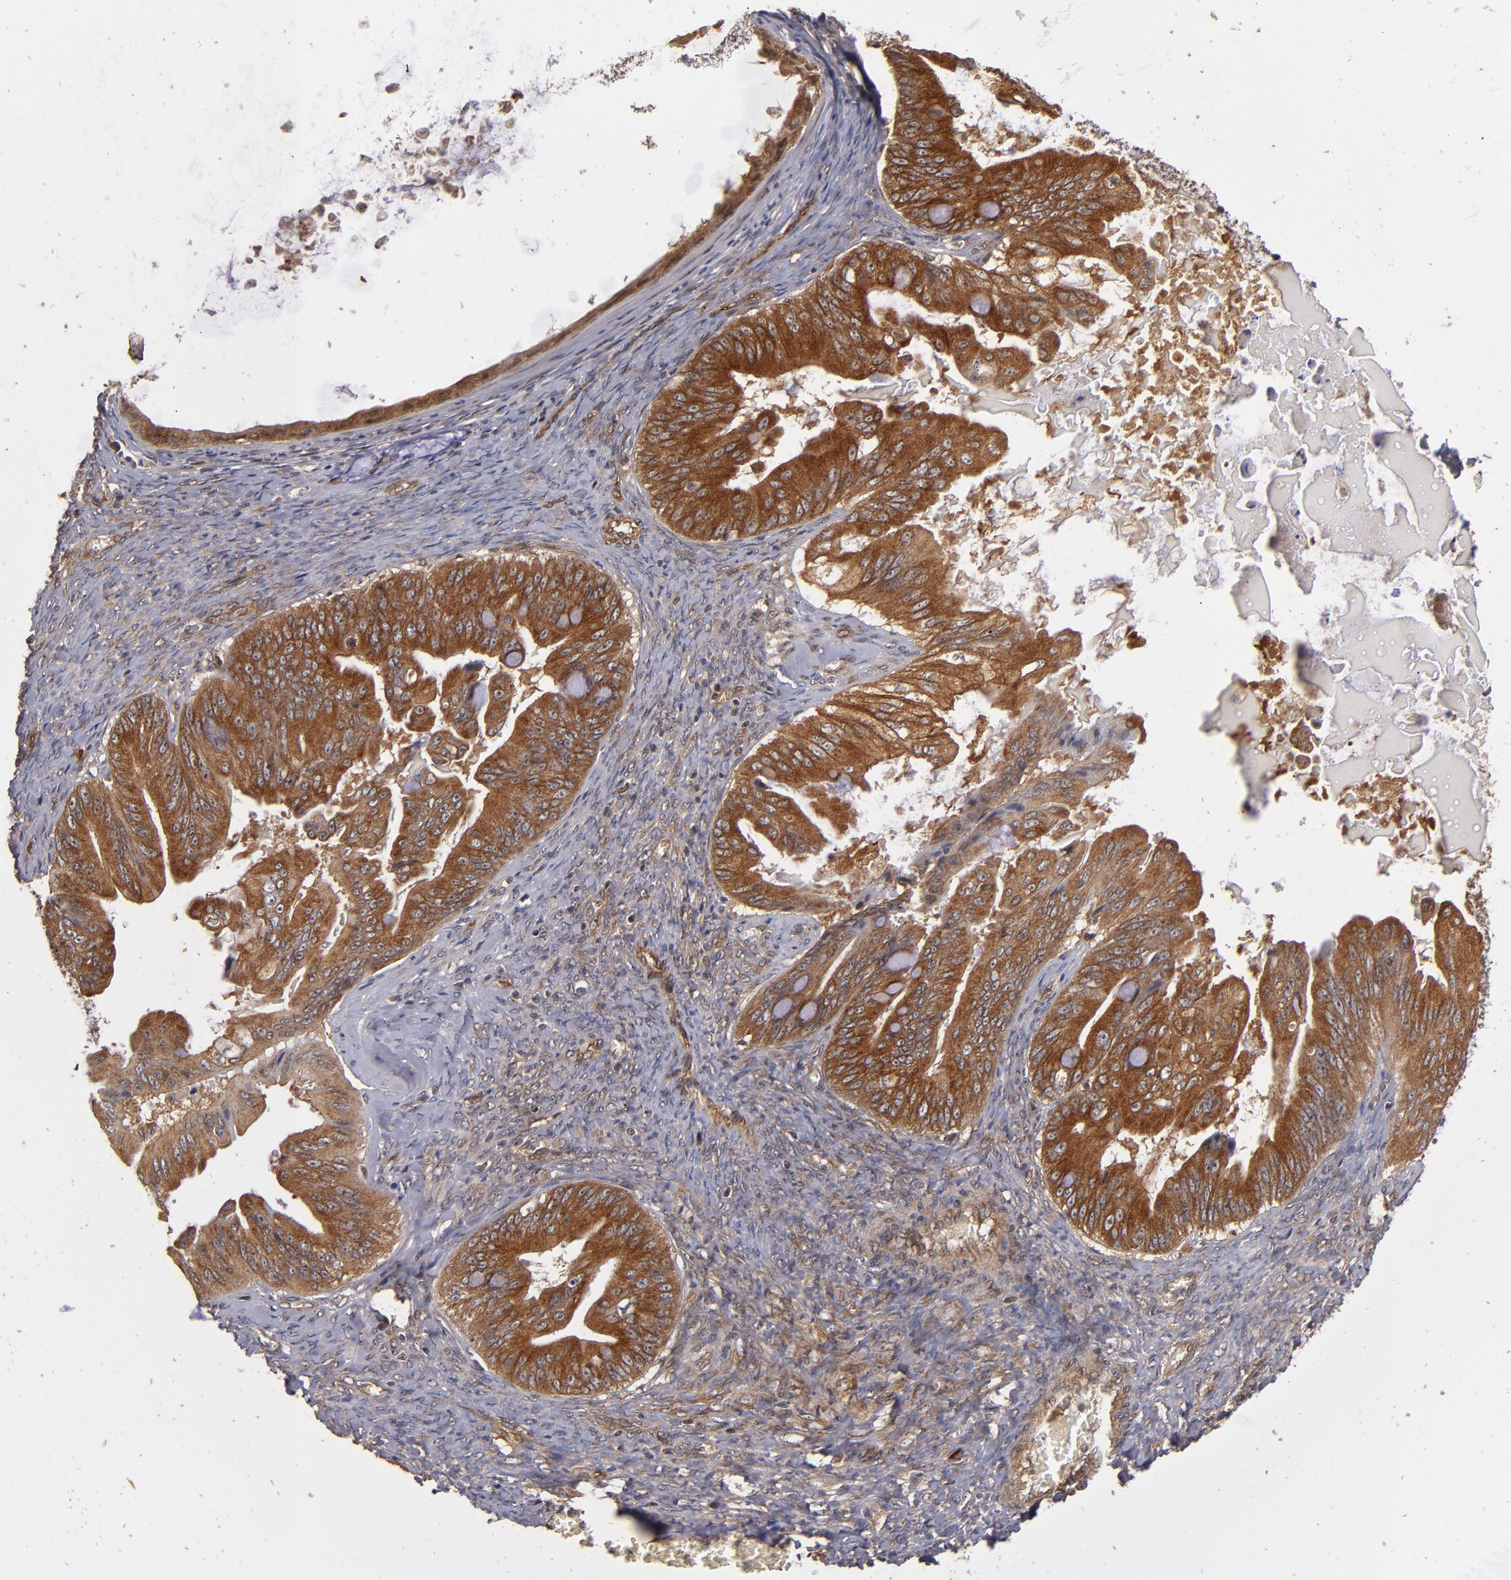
{"staining": {"intensity": "strong", "quantity": ">75%", "location": "cytoplasmic/membranous"}, "tissue": "ovarian cancer", "cell_type": "Tumor cells", "image_type": "cancer", "snomed": [{"axis": "morphology", "description": "Cystadenocarcinoma, mucinous, NOS"}, {"axis": "topography", "description": "Ovary"}], "caption": "Immunohistochemical staining of ovarian cancer (mucinous cystadenocarcinoma) demonstrates high levels of strong cytoplasmic/membranous protein expression in approximately >75% of tumor cells. (Stains: DAB in brown, nuclei in blue, Microscopy: brightfield microscopy at high magnification).", "gene": "BDKRB1", "patient": {"sex": "female", "age": 37}}